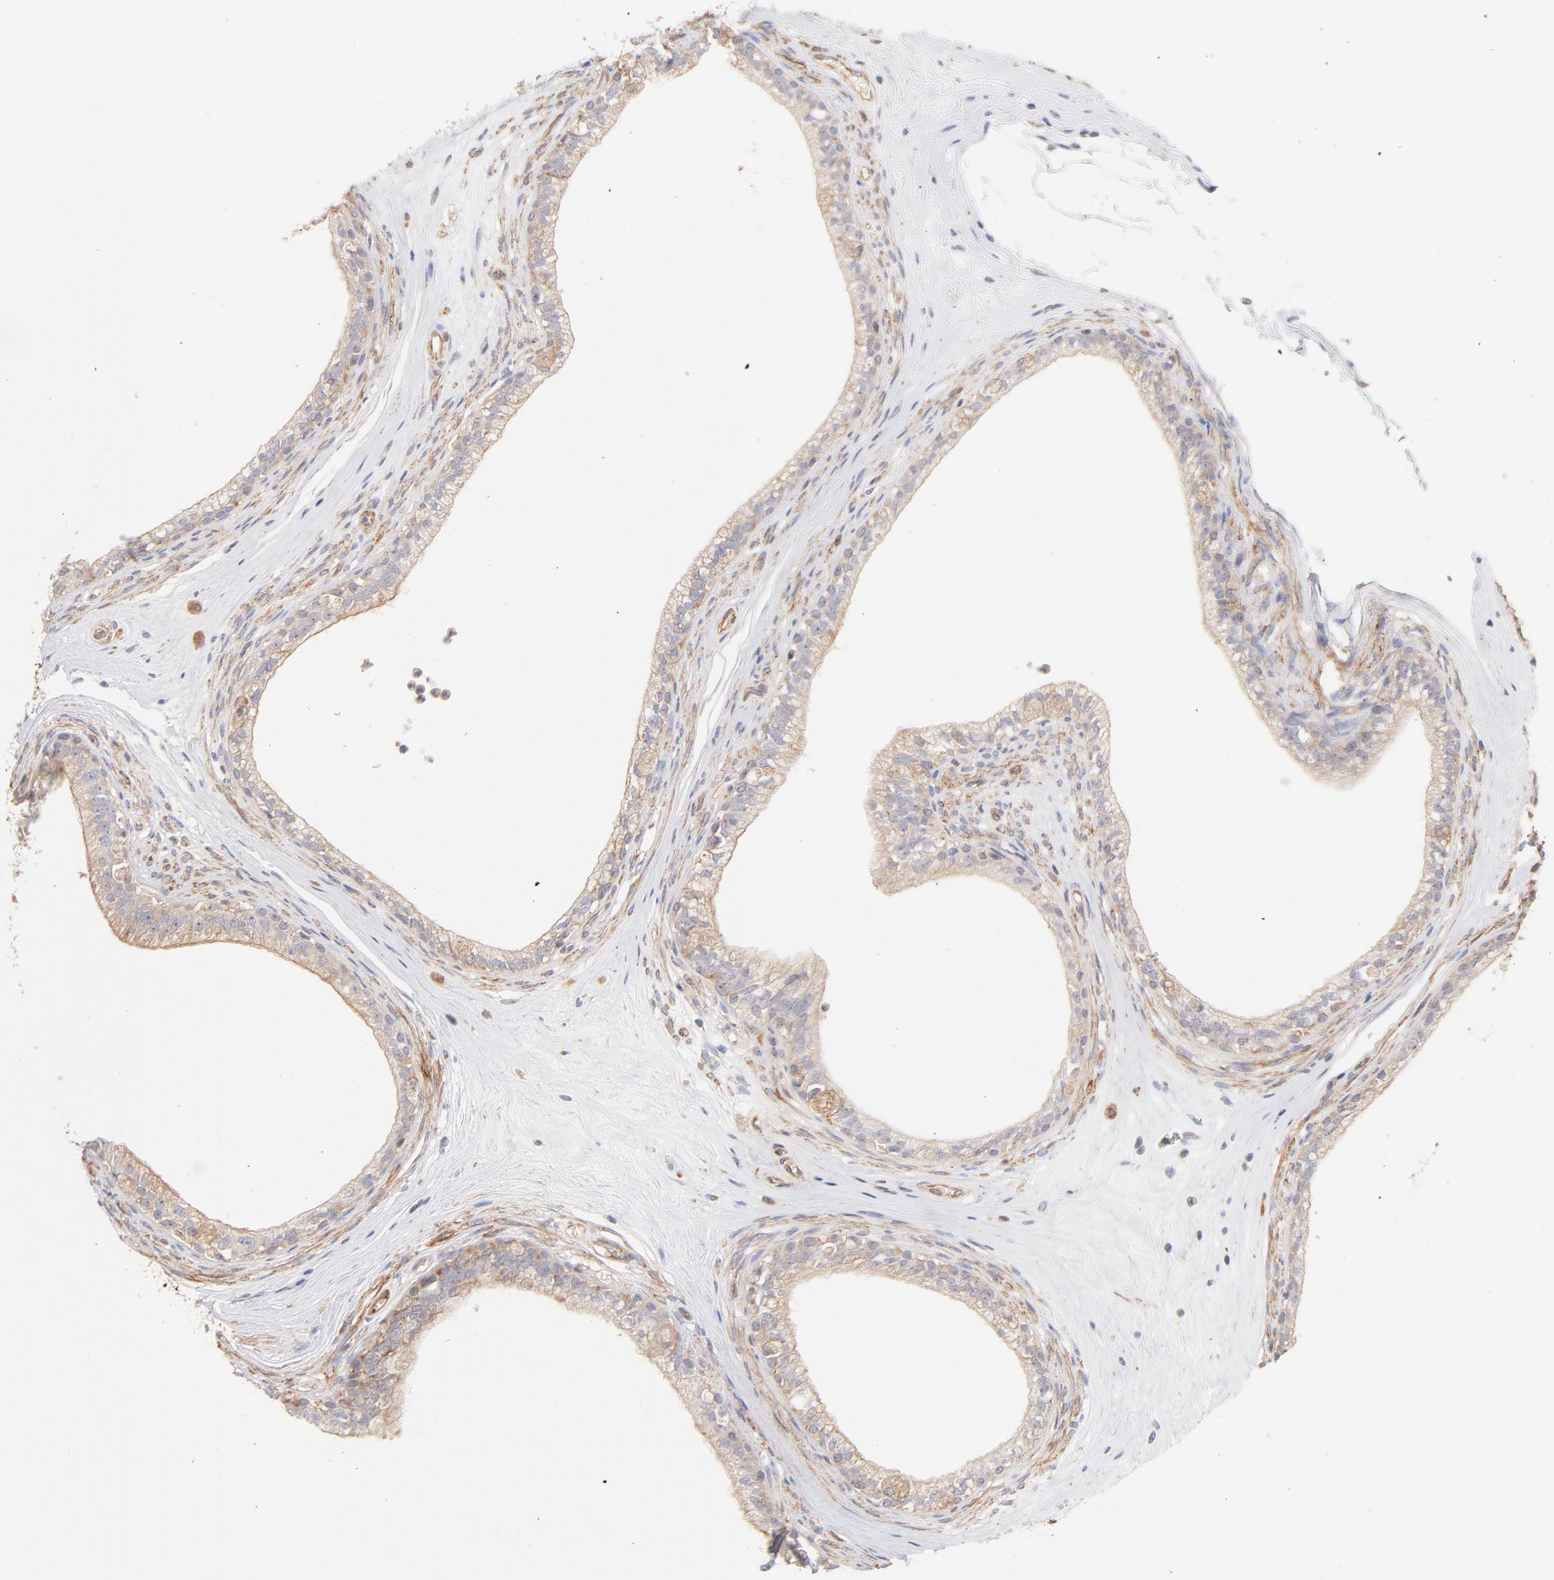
{"staining": {"intensity": "weak", "quantity": "<25%", "location": "cytoplasmic/membranous"}, "tissue": "epididymis", "cell_type": "Glandular cells", "image_type": "normal", "snomed": [{"axis": "morphology", "description": "Normal tissue, NOS"}, {"axis": "morphology", "description": "Inflammation, NOS"}, {"axis": "topography", "description": "Epididymis"}], "caption": "Immunohistochemical staining of normal human epididymis demonstrates no significant expression in glandular cells. (Brightfield microscopy of DAB immunohistochemistry at high magnification).", "gene": "LDLRAP1", "patient": {"sex": "male", "age": 84}}